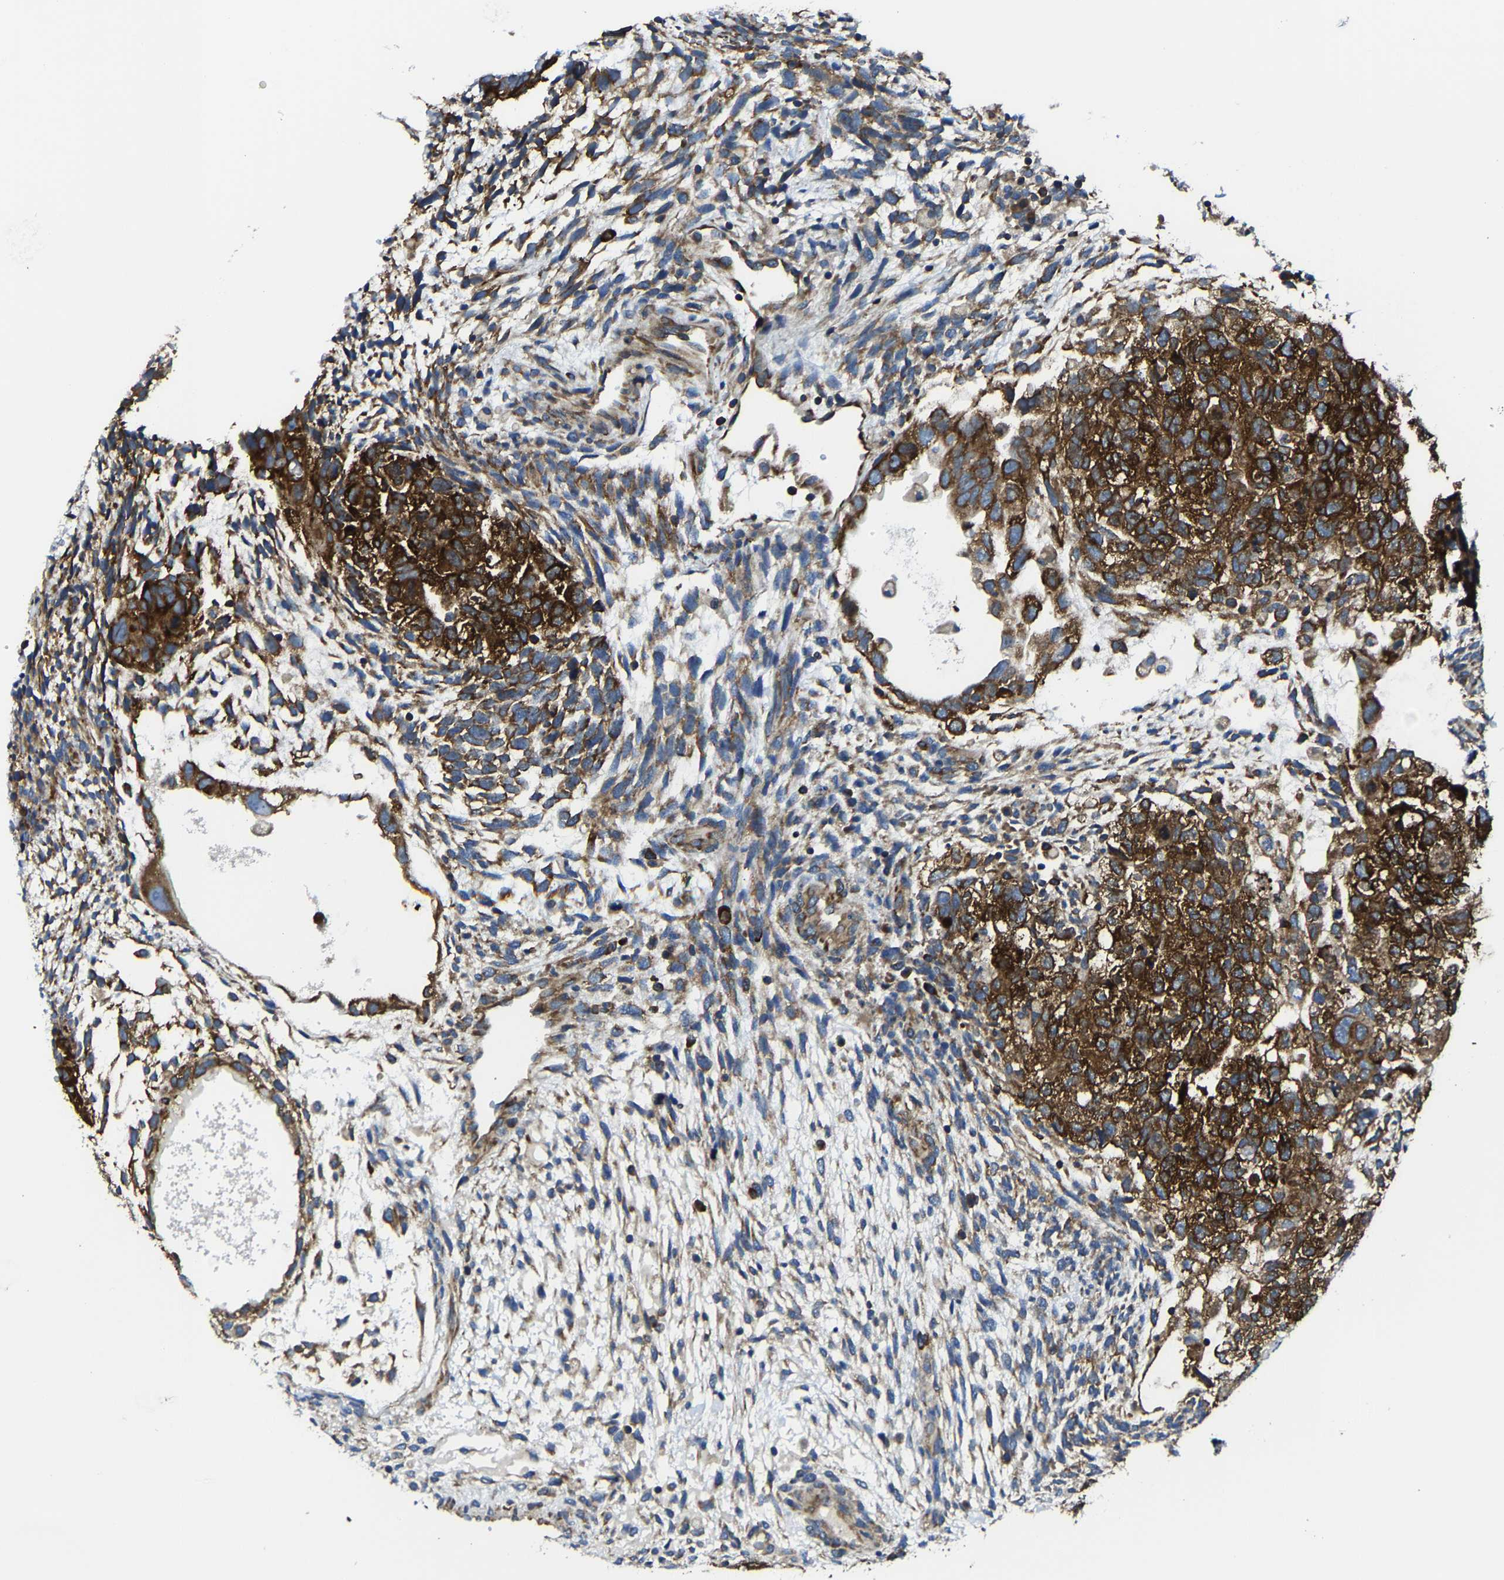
{"staining": {"intensity": "strong", "quantity": ">75%", "location": "cytoplasmic/membranous"}, "tissue": "testis cancer", "cell_type": "Tumor cells", "image_type": "cancer", "snomed": [{"axis": "morphology", "description": "Carcinoma, Embryonal, NOS"}, {"axis": "topography", "description": "Testis"}], "caption": "This micrograph exhibits immunohistochemistry (IHC) staining of testis embryonal carcinoma, with high strong cytoplasmic/membranous staining in about >75% of tumor cells.", "gene": "G3BP2", "patient": {"sex": "male", "age": 36}}